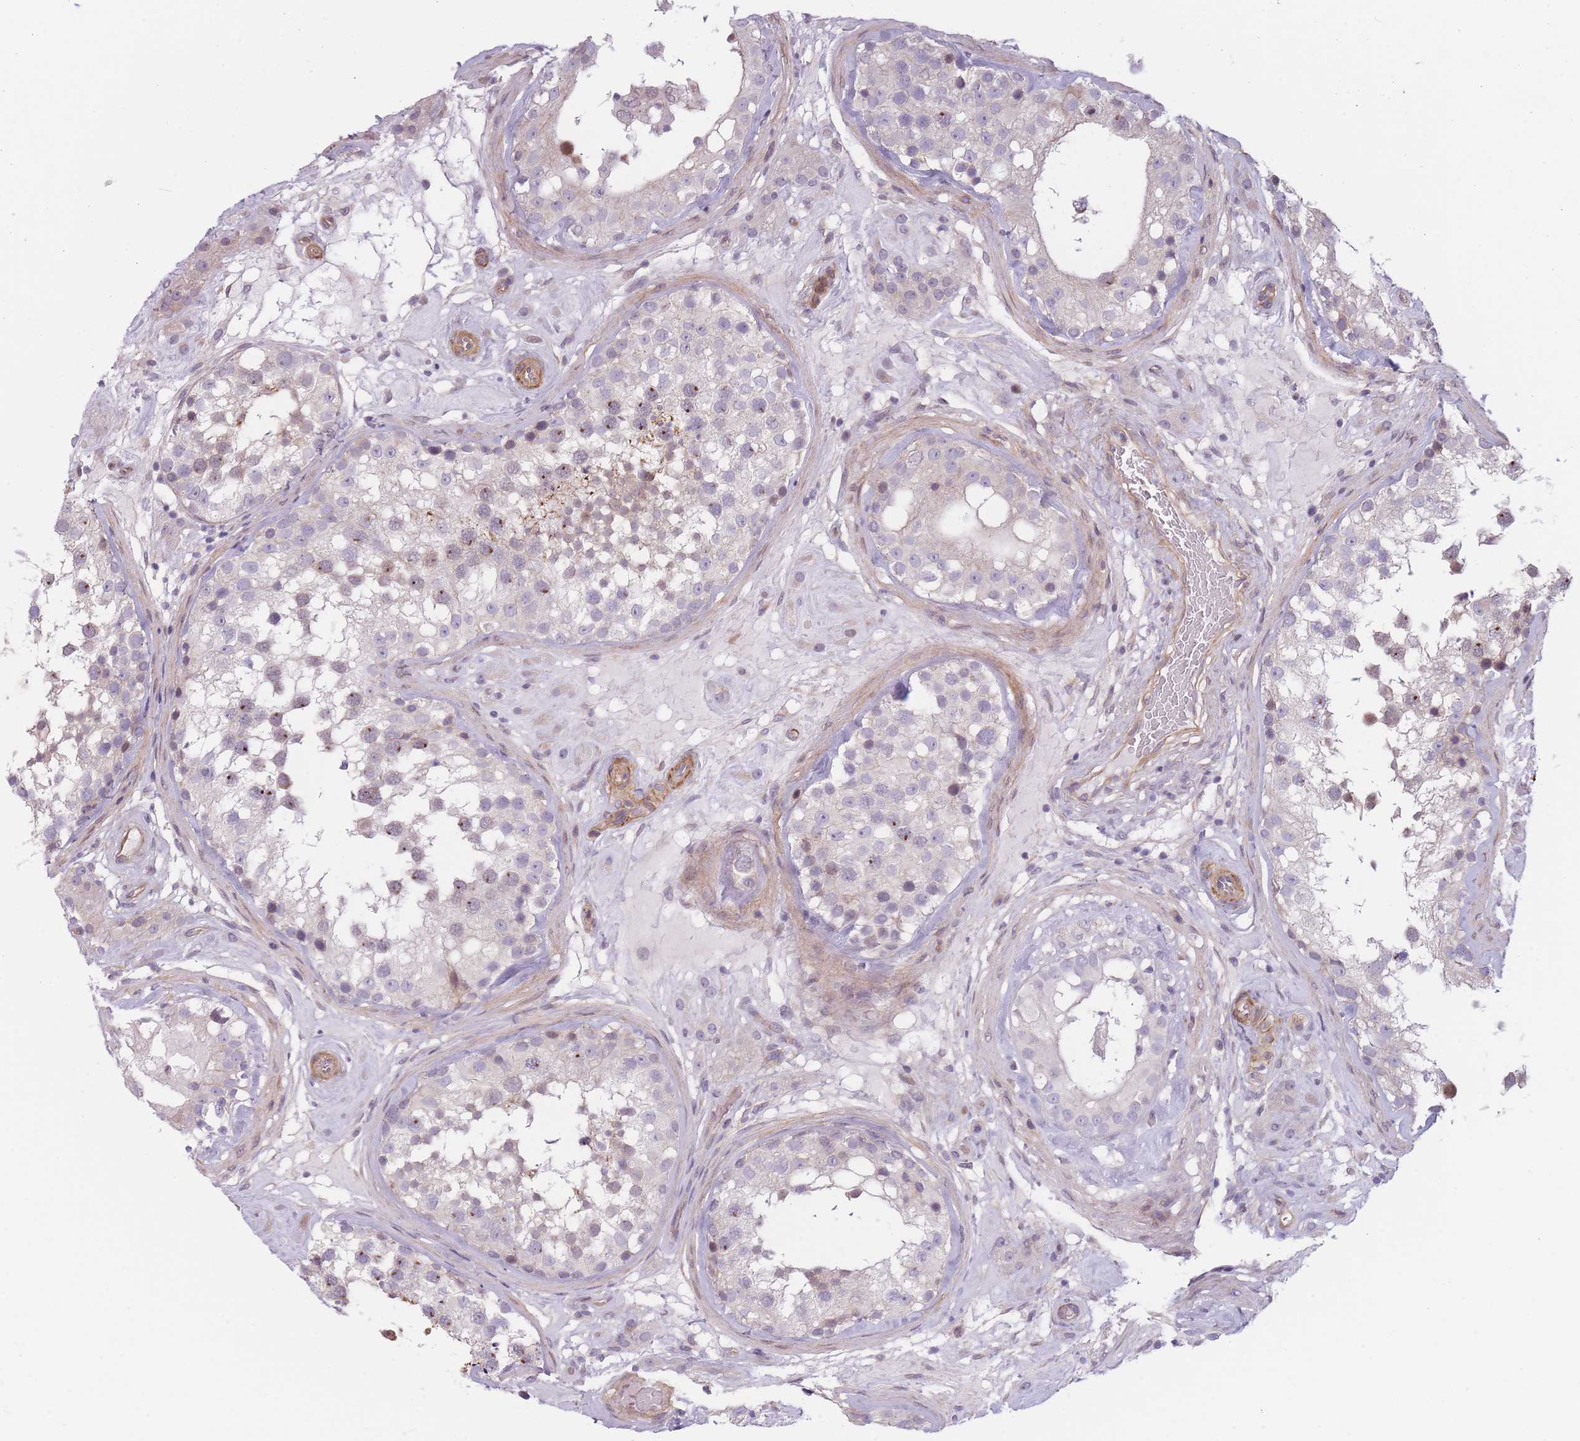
{"staining": {"intensity": "moderate", "quantity": "<25%", "location": "cytoplasmic/membranous,nuclear"}, "tissue": "testis", "cell_type": "Cells in seminiferous ducts", "image_type": "normal", "snomed": [{"axis": "morphology", "description": "Normal tissue, NOS"}, {"axis": "topography", "description": "Testis"}], "caption": "Protein staining by IHC reveals moderate cytoplasmic/membranous,nuclear expression in approximately <25% of cells in seminiferous ducts in normal testis.", "gene": "SLC7A6", "patient": {"sex": "male", "age": 46}}